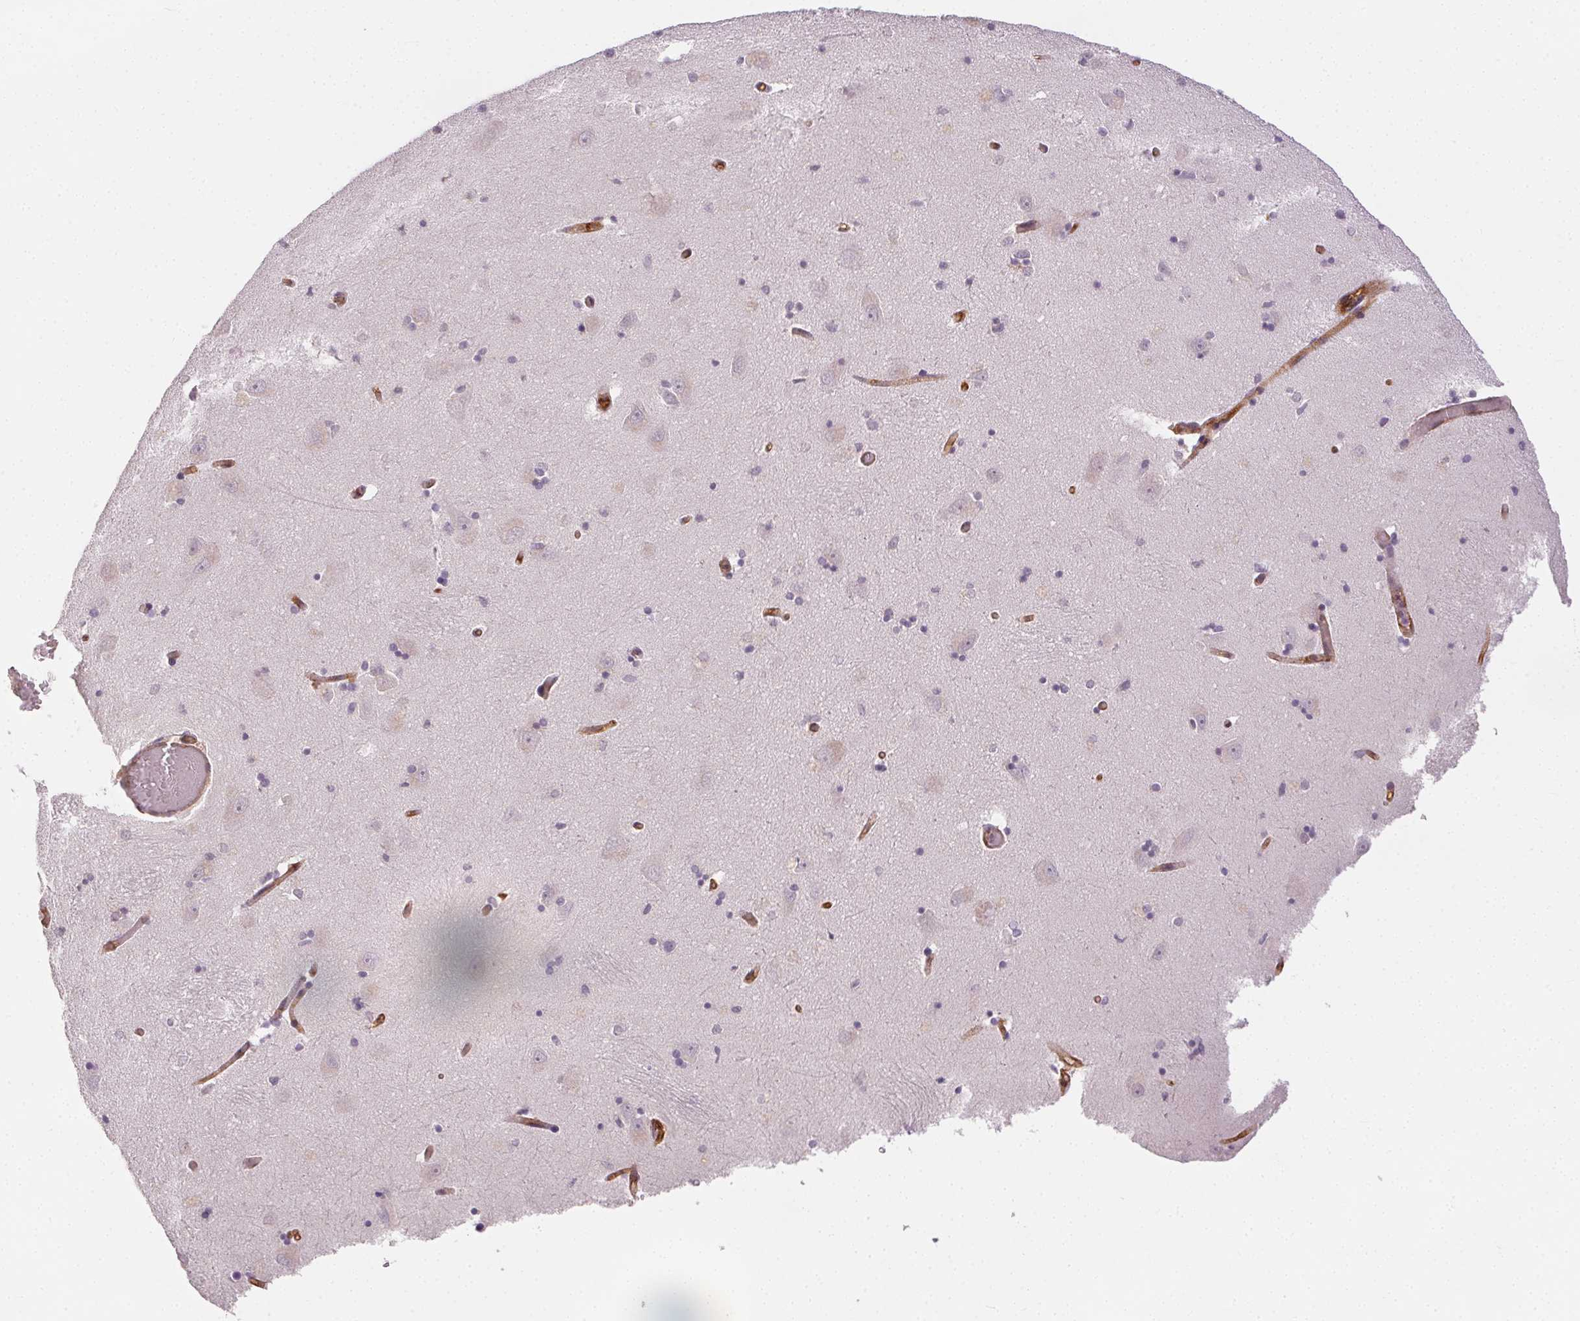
{"staining": {"intensity": "negative", "quantity": "none", "location": "none"}, "tissue": "caudate", "cell_type": "Glial cells", "image_type": "normal", "snomed": [{"axis": "morphology", "description": "Normal tissue, NOS"}, {"axis": "topography", "description": "Lateral ventricle wall"}, {"axis": "topography", "description": "Hippocampus"}], "caption": "Immunohistochemistry of benign human caudate exhibits no expression in glial cells.", "gene": "PODXL", "patient": {"sex": "female", "age": 63}}